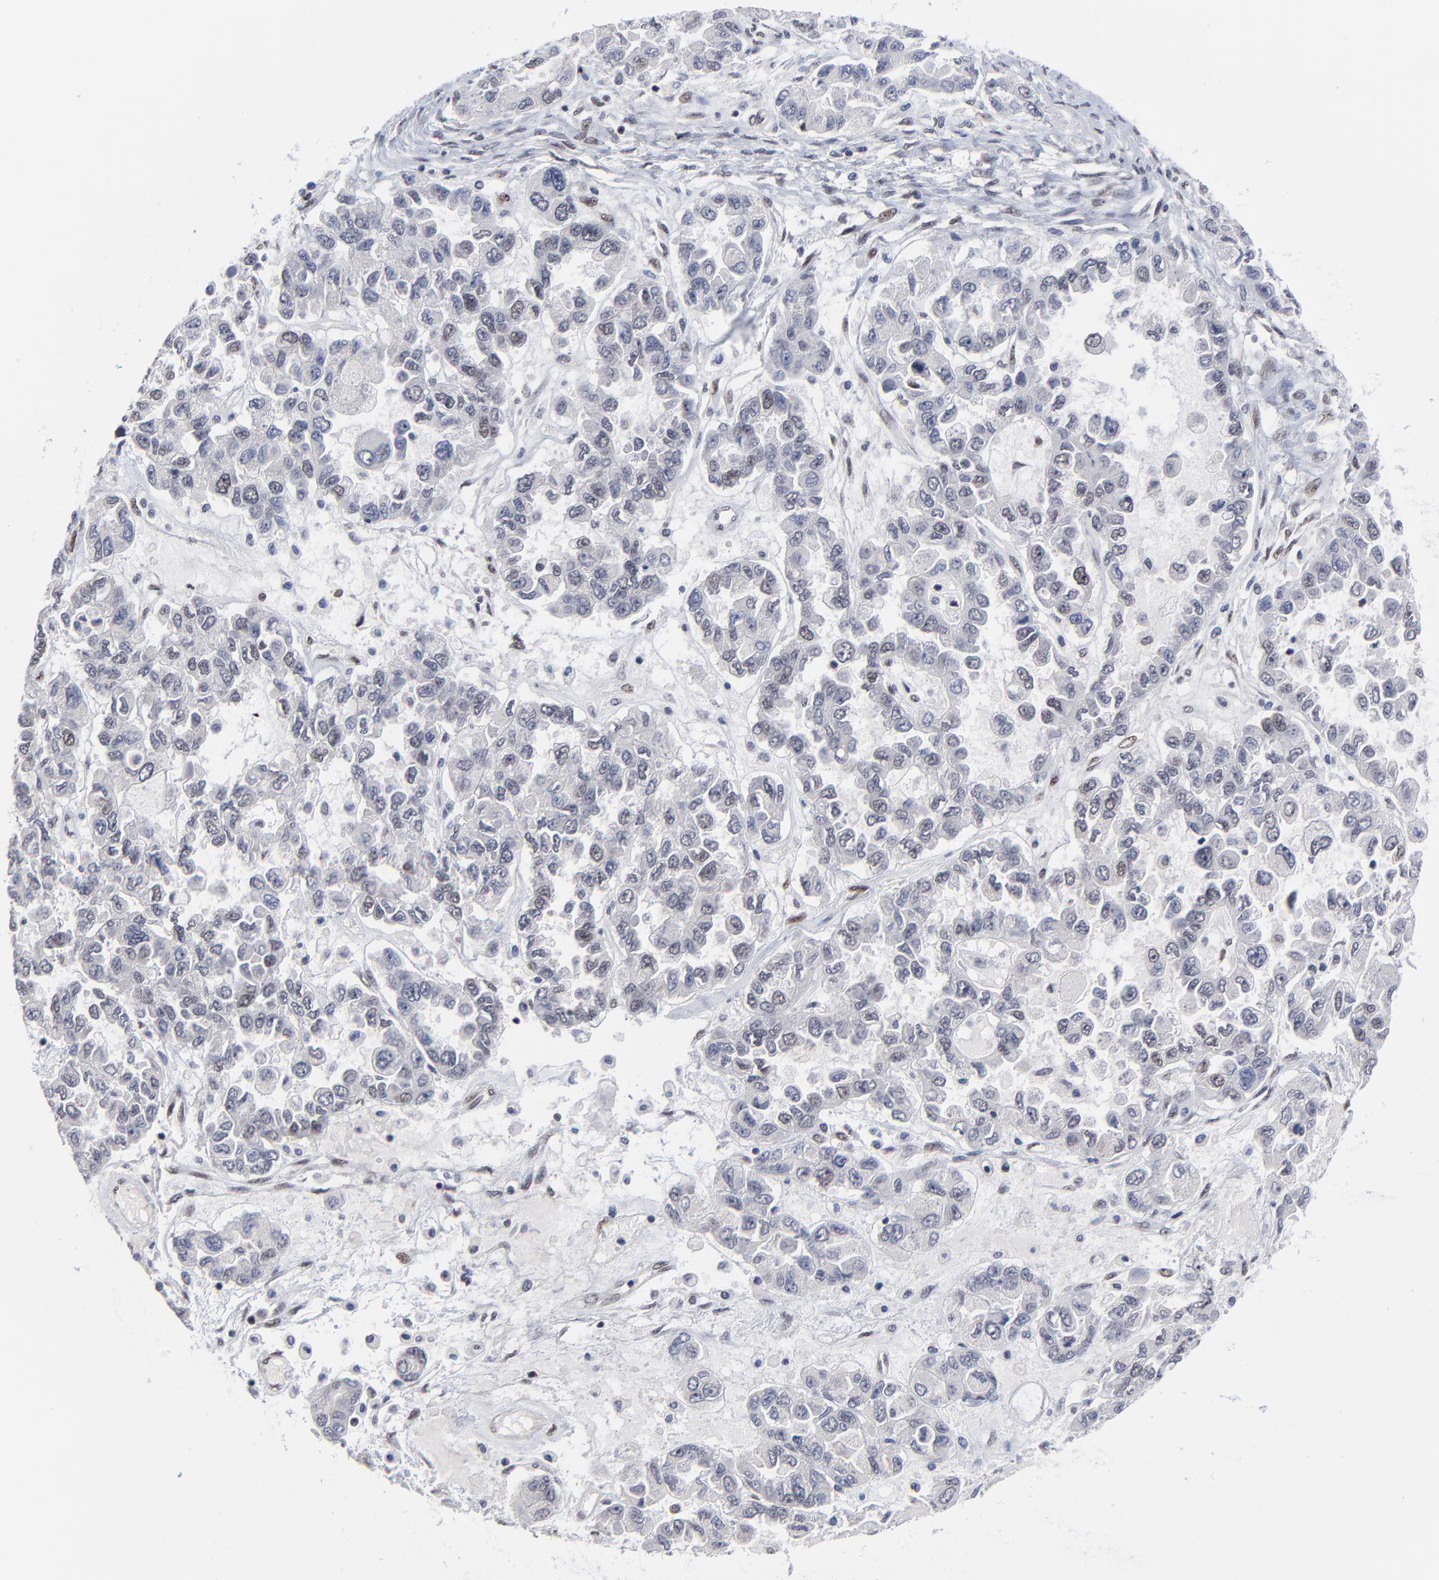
{"staining": {"intensity": "negative", "quantity": "none", "location": "none"}, "tissue": "ovarian cancer", "cell_type": "Tumor cells", "image_type": "cancer", "snomed": [{"axis": "morphology", "description": "Cystadenocarcinoma, serous, NOS"}, {"axis": "topography", "description": "Ovary"}], "caption": "An immunohistochemistry (IHC) micrograph of ovarian serous cystadenocarcinoma is shown. There is no staining in tumor cells of ovarian serous cystadenocarcinoma.", "gene": "OGFOD1", "patient": {"sex": "female", "age": 84}}